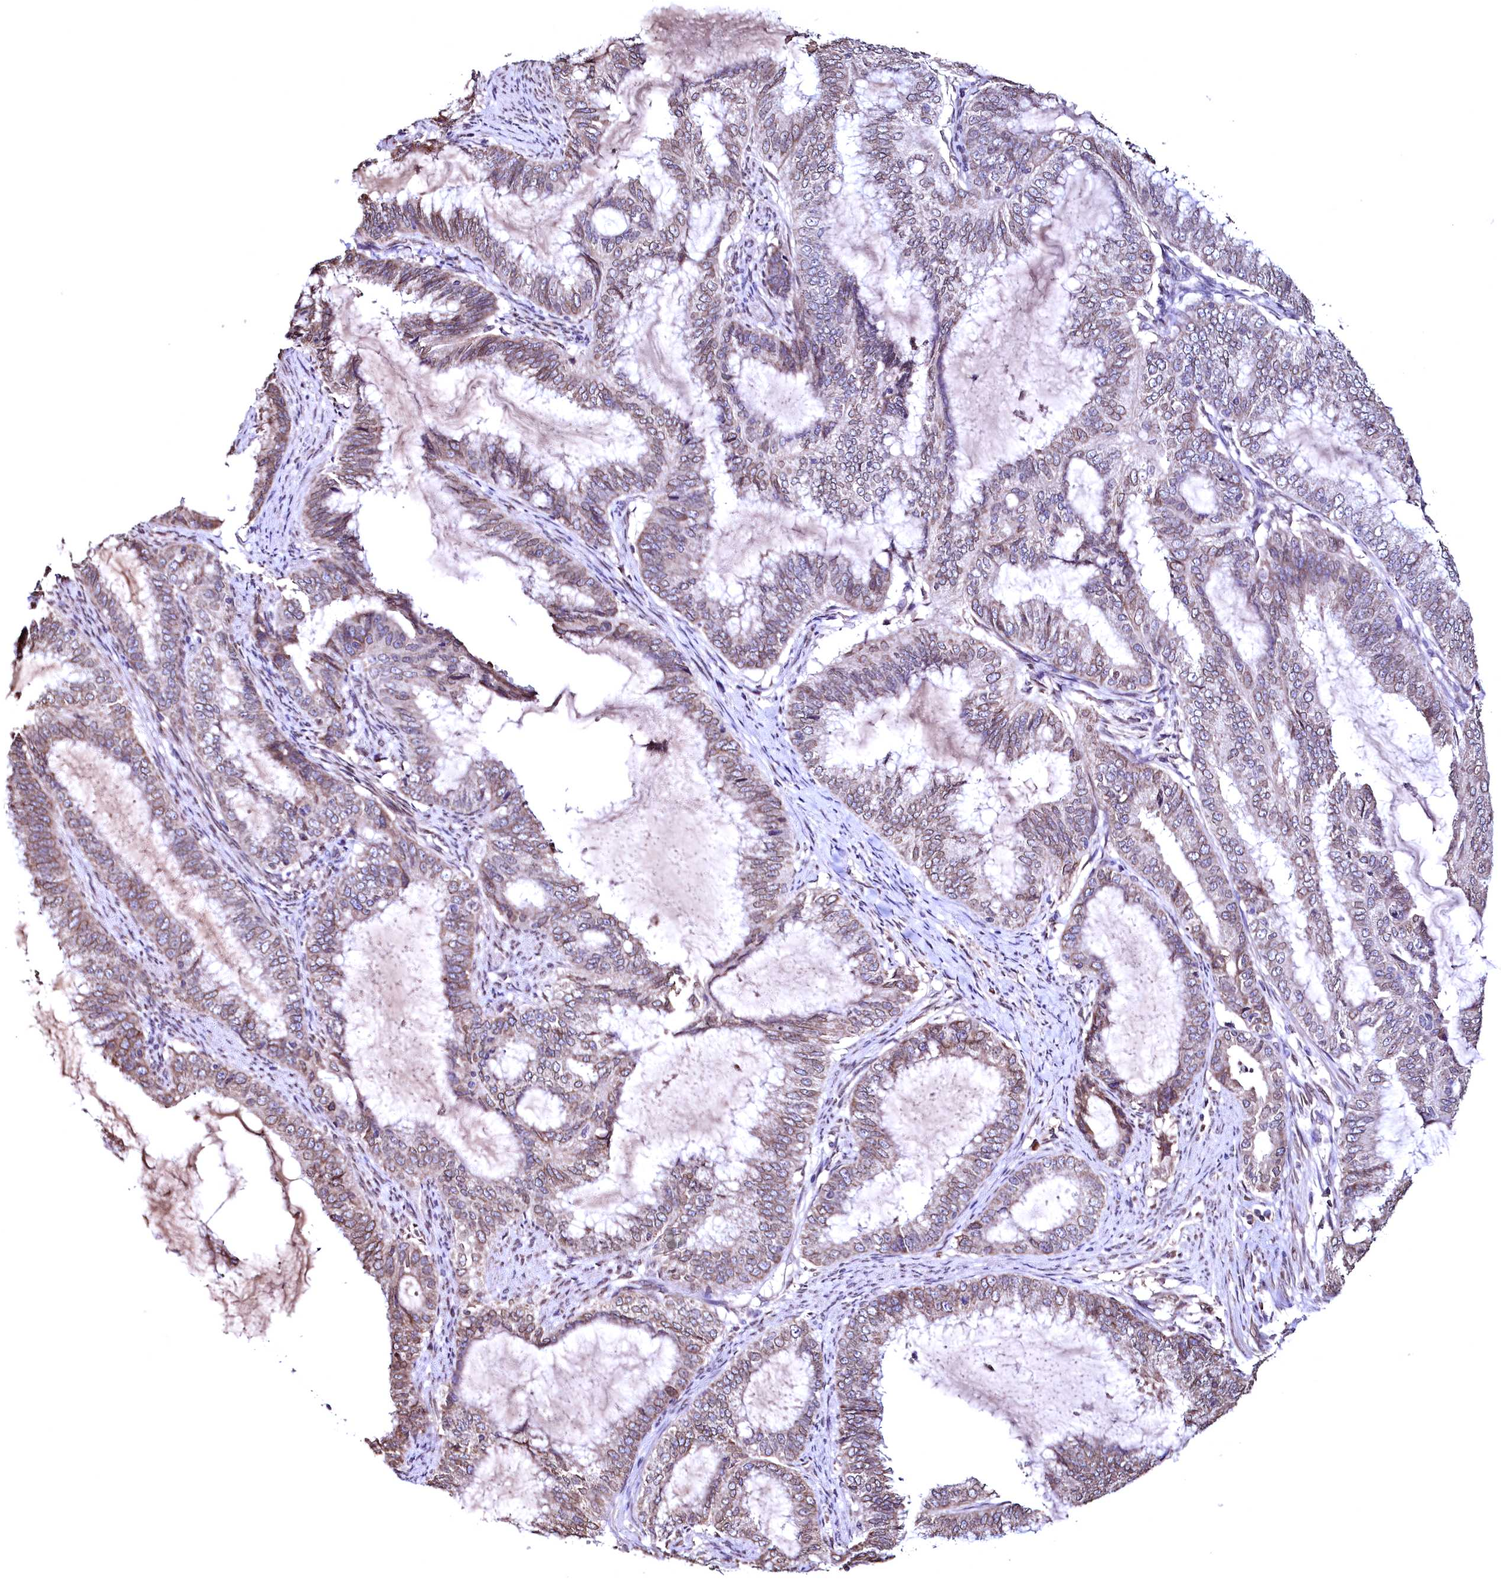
{"staining": {"intensity": "weak", "quantity": ">75%", "location": "cytoplasmic/membranous"}, "tissue": "endometrial cancer", "cell_type": "Tumor cells", "image_type": "cancer", "snomed": [{"axis": "morphology", "description": "Adenocarcinoma, NOS"}, {"axis": "topography", "description": "Endometrium"}], "caption": "Adenocarcinoma (endometrial) stained with DAB (3,3'-diaminobenzidine) IHC exhibits low levels of weak cytoplasmic/membranous expression in approximately >75% of tumor cells.", "gene": "HAND1", "patient": {"sex": "female", "age": 51}}